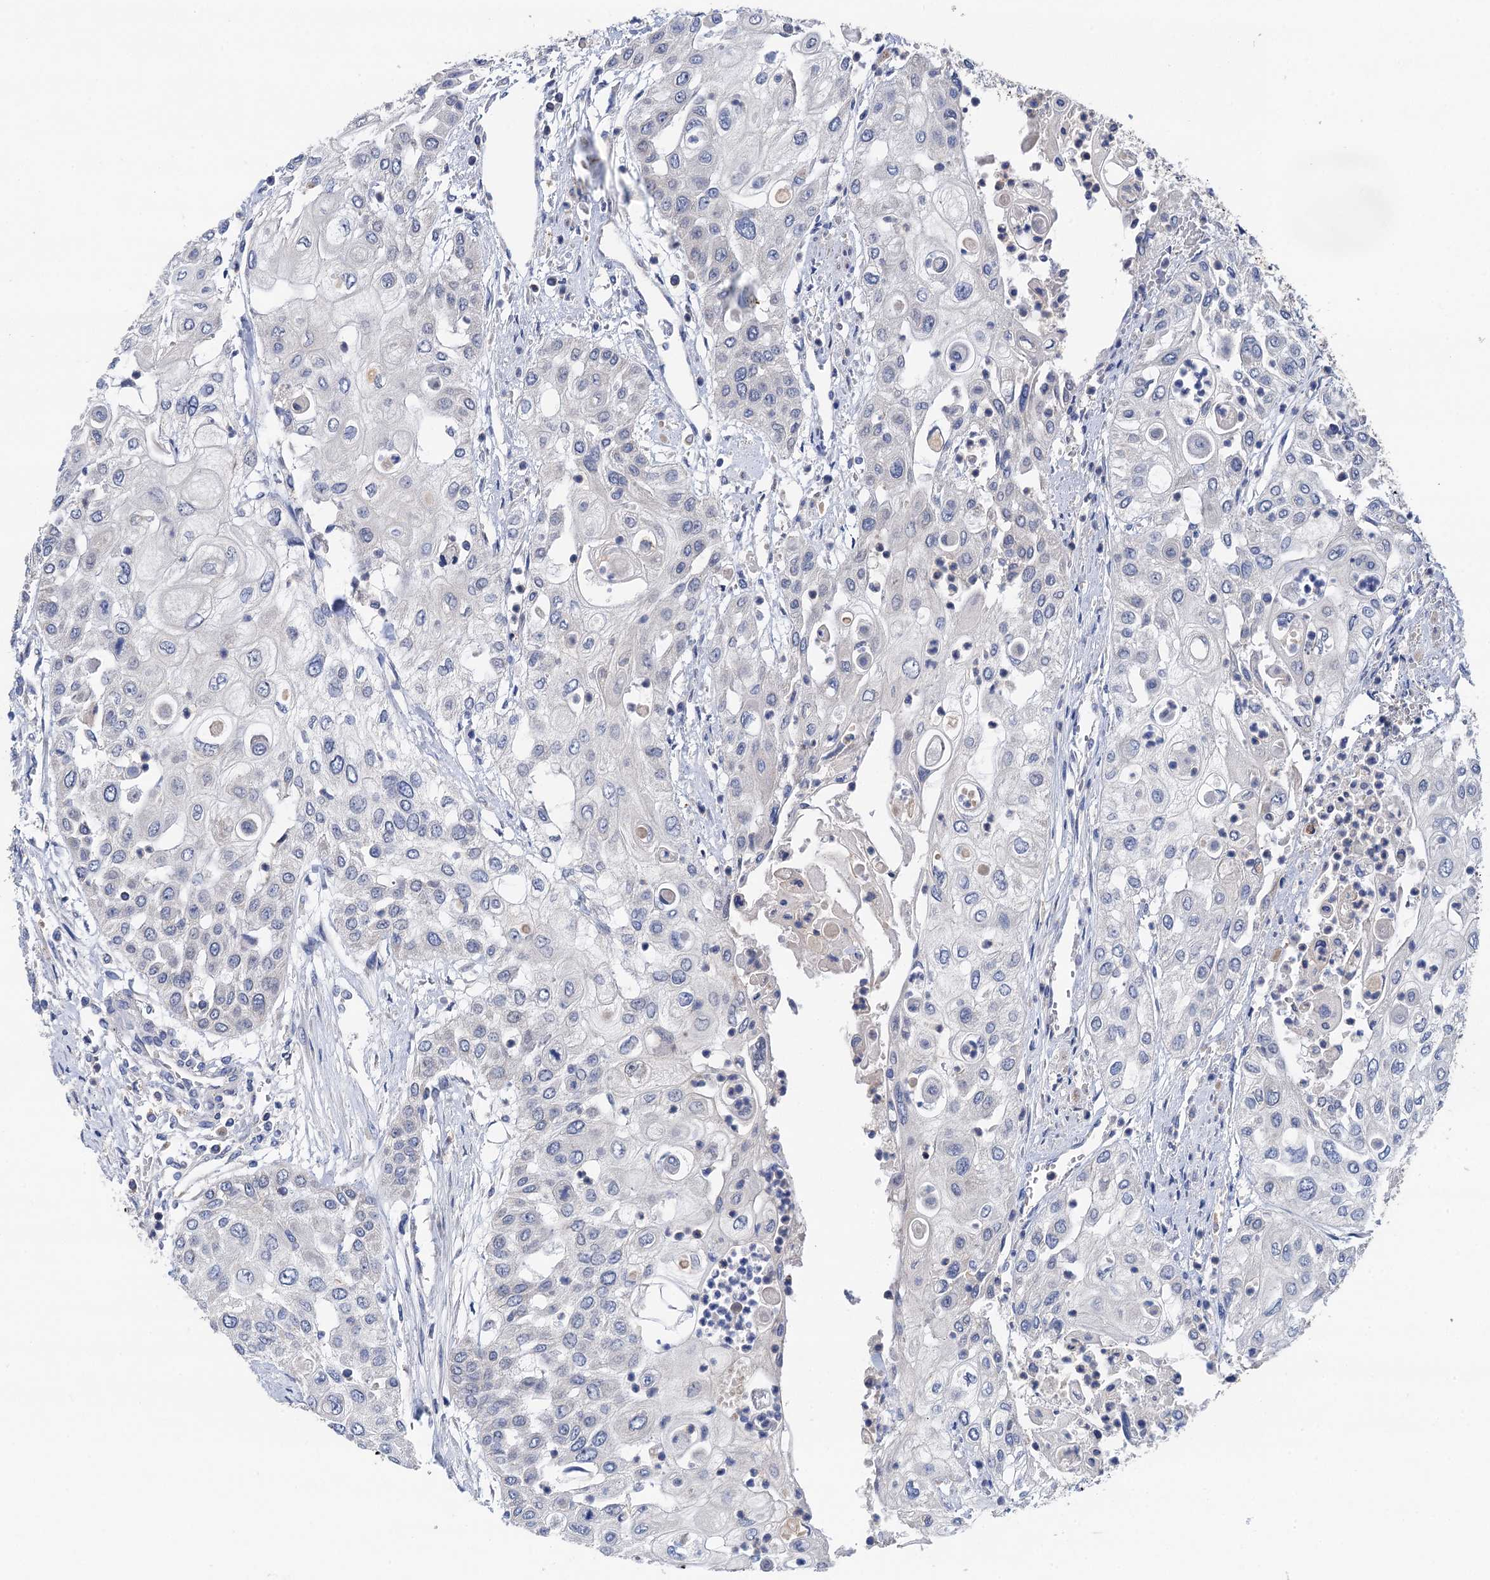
{"staining": {"intensity": "negative", "quantity": "none", "location": "none"}, "tissue": "urothelial cancer", "cell_type": "Tumor cells", "image_type": "cancer", "snomed": [{"axis": "morphology", "description": "Urothelial carcinoma, High grade"}, {"axis": "topography", "description": "Urinary bladder"}], "caption": "The image shows no staining of tumor cells in urothelial cancer. (Immunohistochemistry (ihc), brightfield microscopy, high magnification).", "gene": "TMEM39B", "patient": {"sex": "female", "age": 79}}